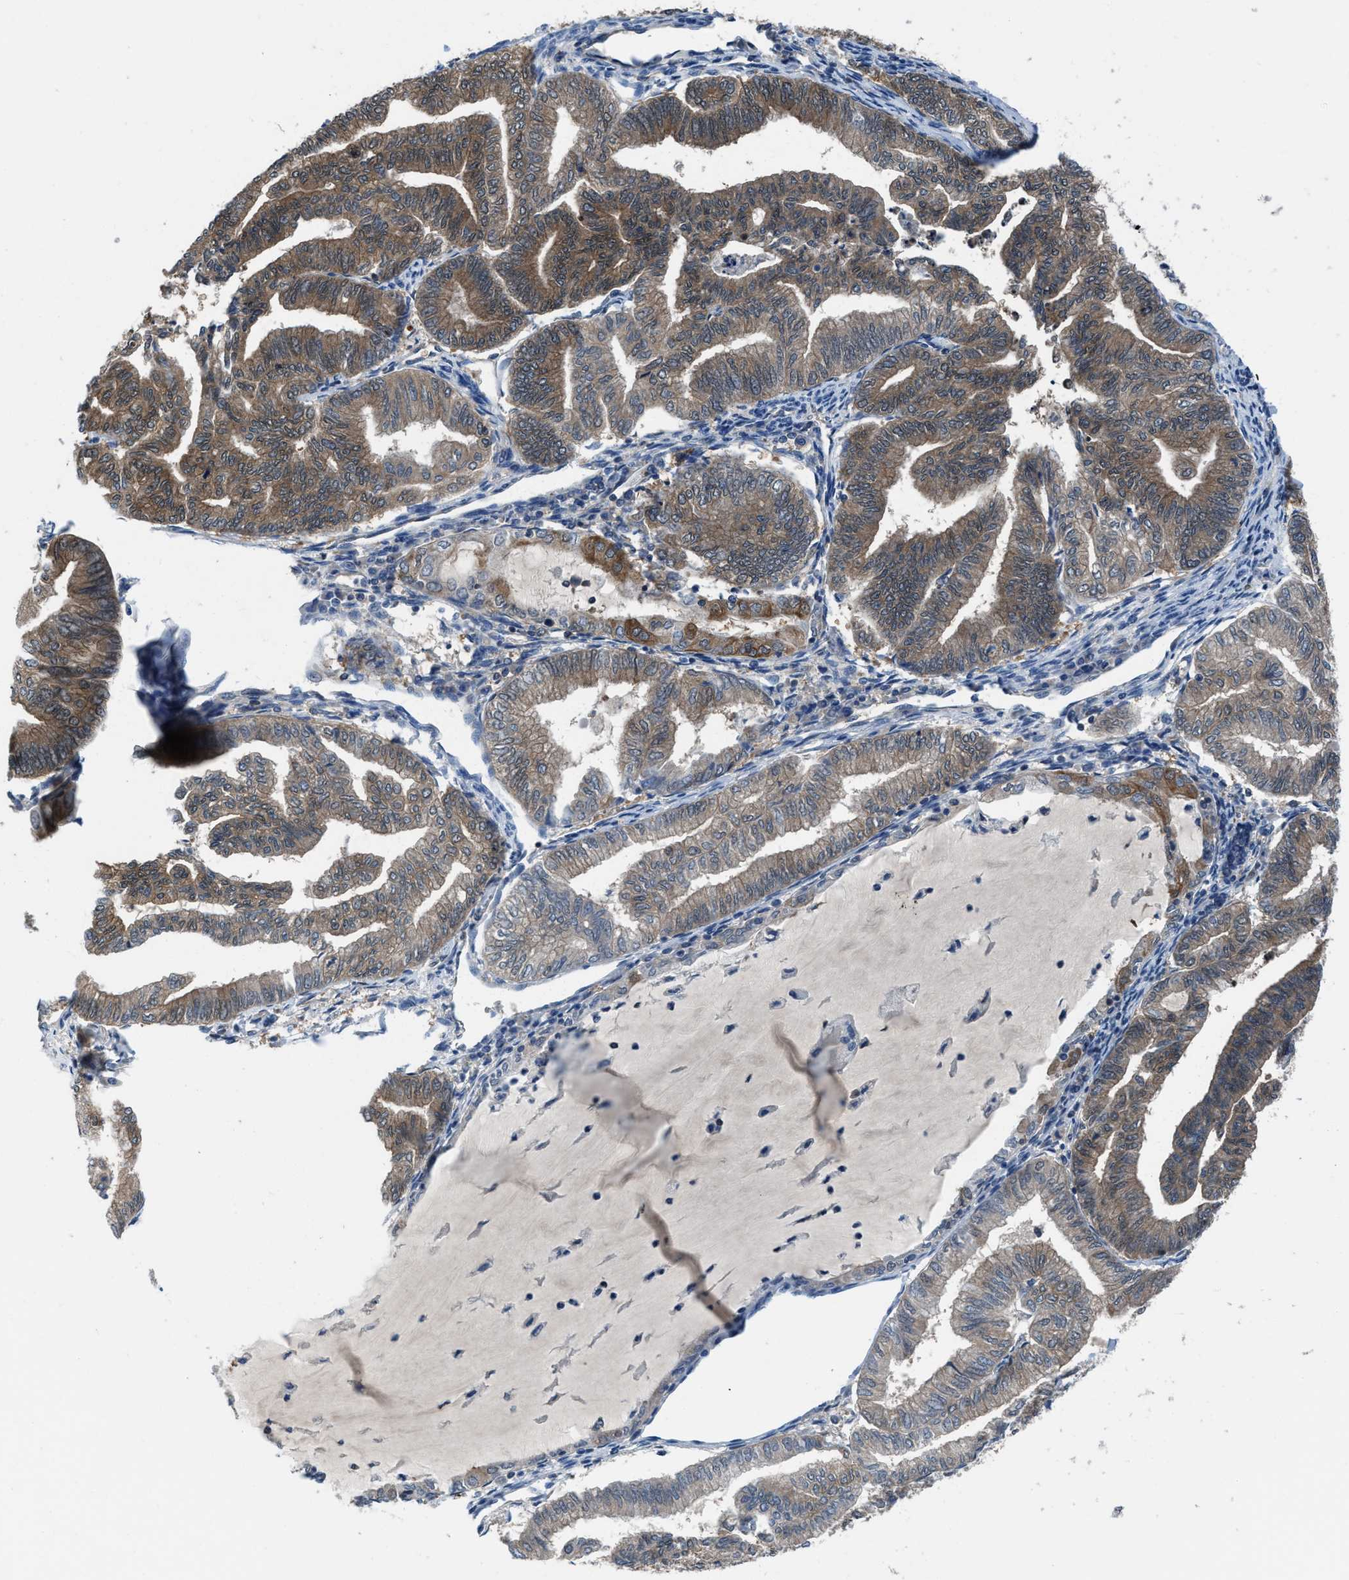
{"staining": {"intensity": "moderate", "quantity": ">75%", "location": "cytoplasmic/membranous"}, "tissue": "endometrial cancer", "cell_type": "Tumor cells", "image_type": "cancer", "snomed": [{"axis": "morphology", "description": "Adenocarcinoma, NOS"}, {"axis": "topography", "description": "Endometrium"}], "caption": "Protein analysis of adenocarcinoma (endometrial) tissue displays moderate cytoplasmic/membranous expression in about >75% of tumor cells. The protein is stained brown, and the nuclei are stained in blue (DAB (3,3'-diaminobenzidine) IHC with brightfield microscopy, high magnification).", "gene": "NUDT5", "patient": {"sex": "female", "age": 79}}